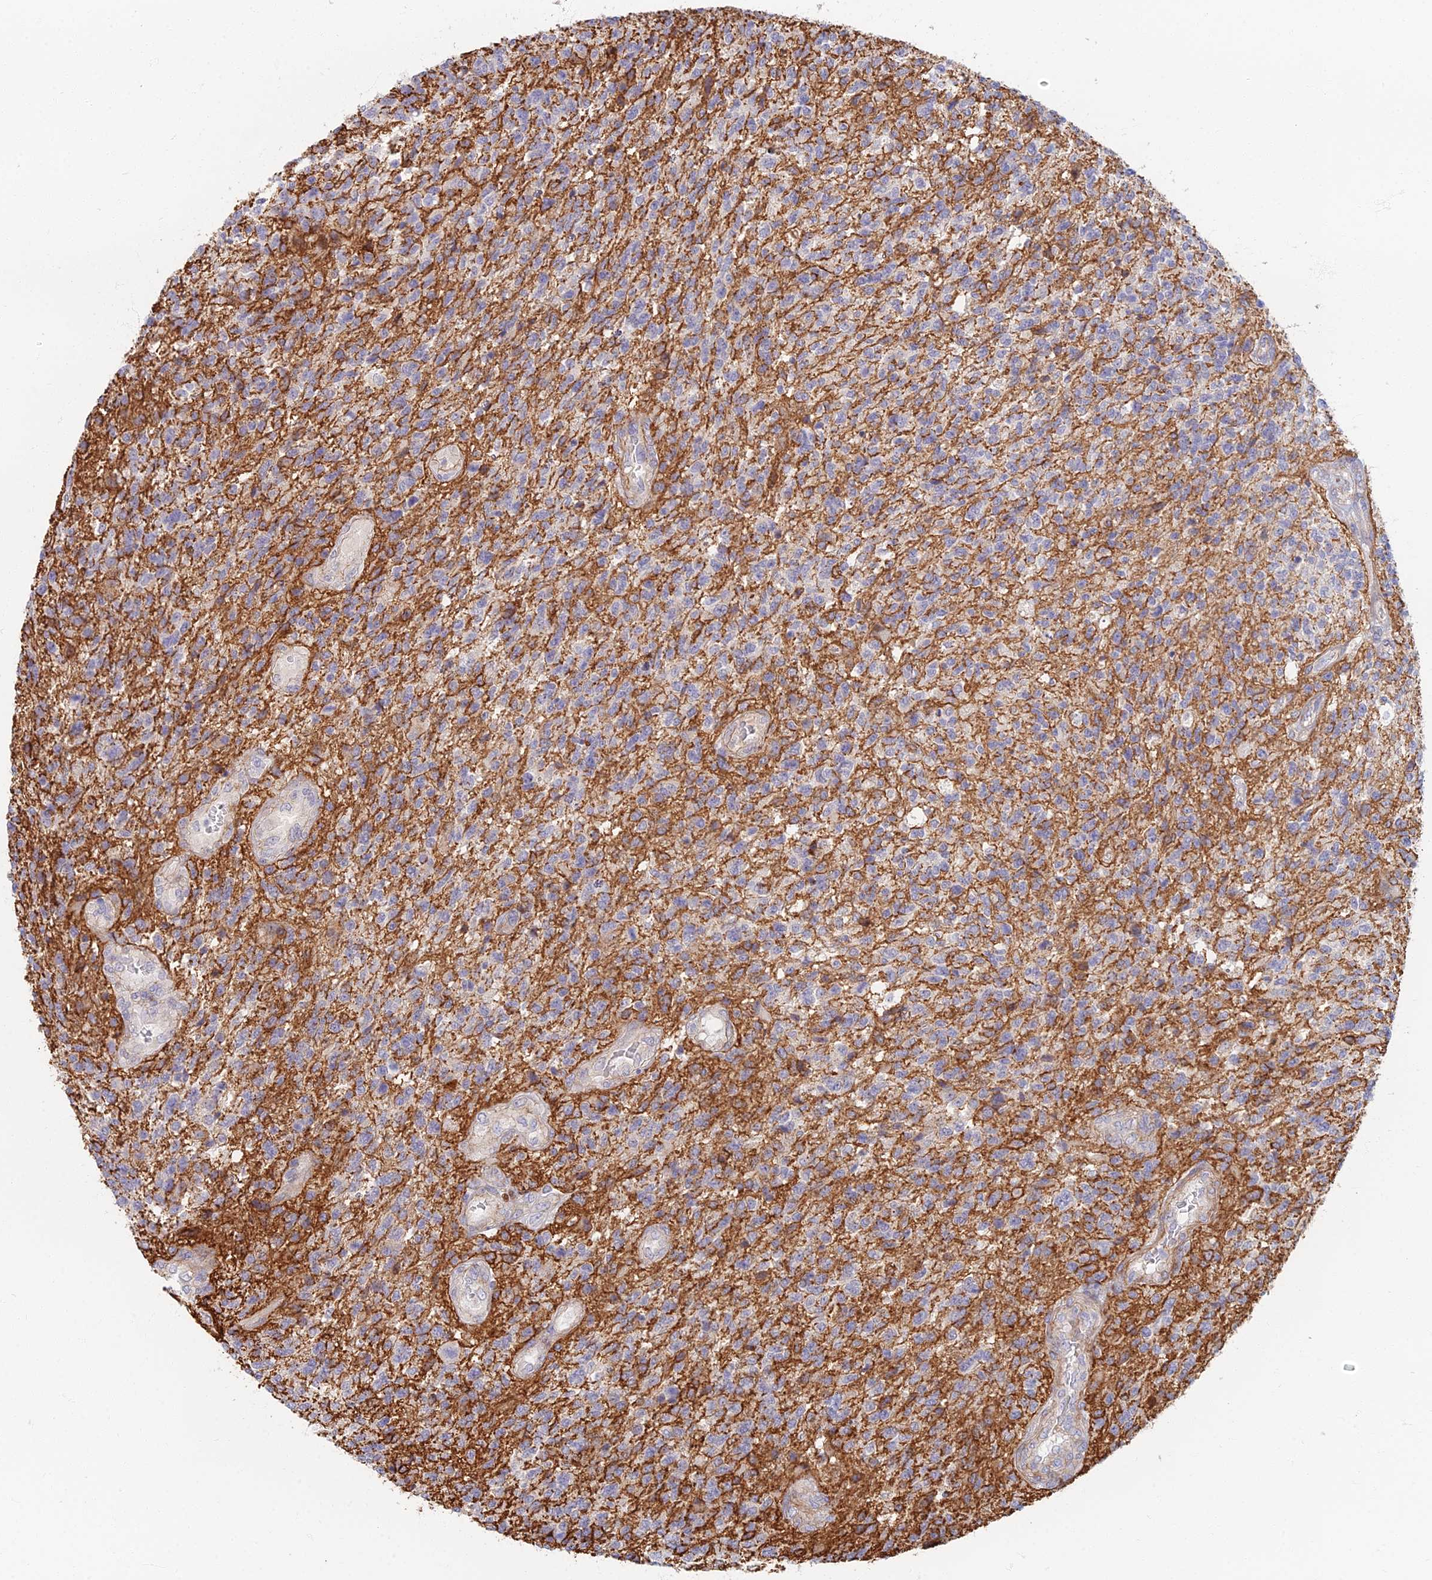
{"staining": {"intensity": "negative", "quantity": "none", "location": "none"}, "tissue": "glioma", "cell_type": "Tumor cells", "image_type": "cancer", "snomed": [{"axis": "morphology", "description": "Glioma, malignant, High grade"}, {"axis": "topography", "description": "Brain"}], "caption": "This is an immunohistochemistry photomicrograph of glioma. There is no staining in tumor cells.", "gene": "C15orf40", "patient": {"sex": "male", "age": 56}}